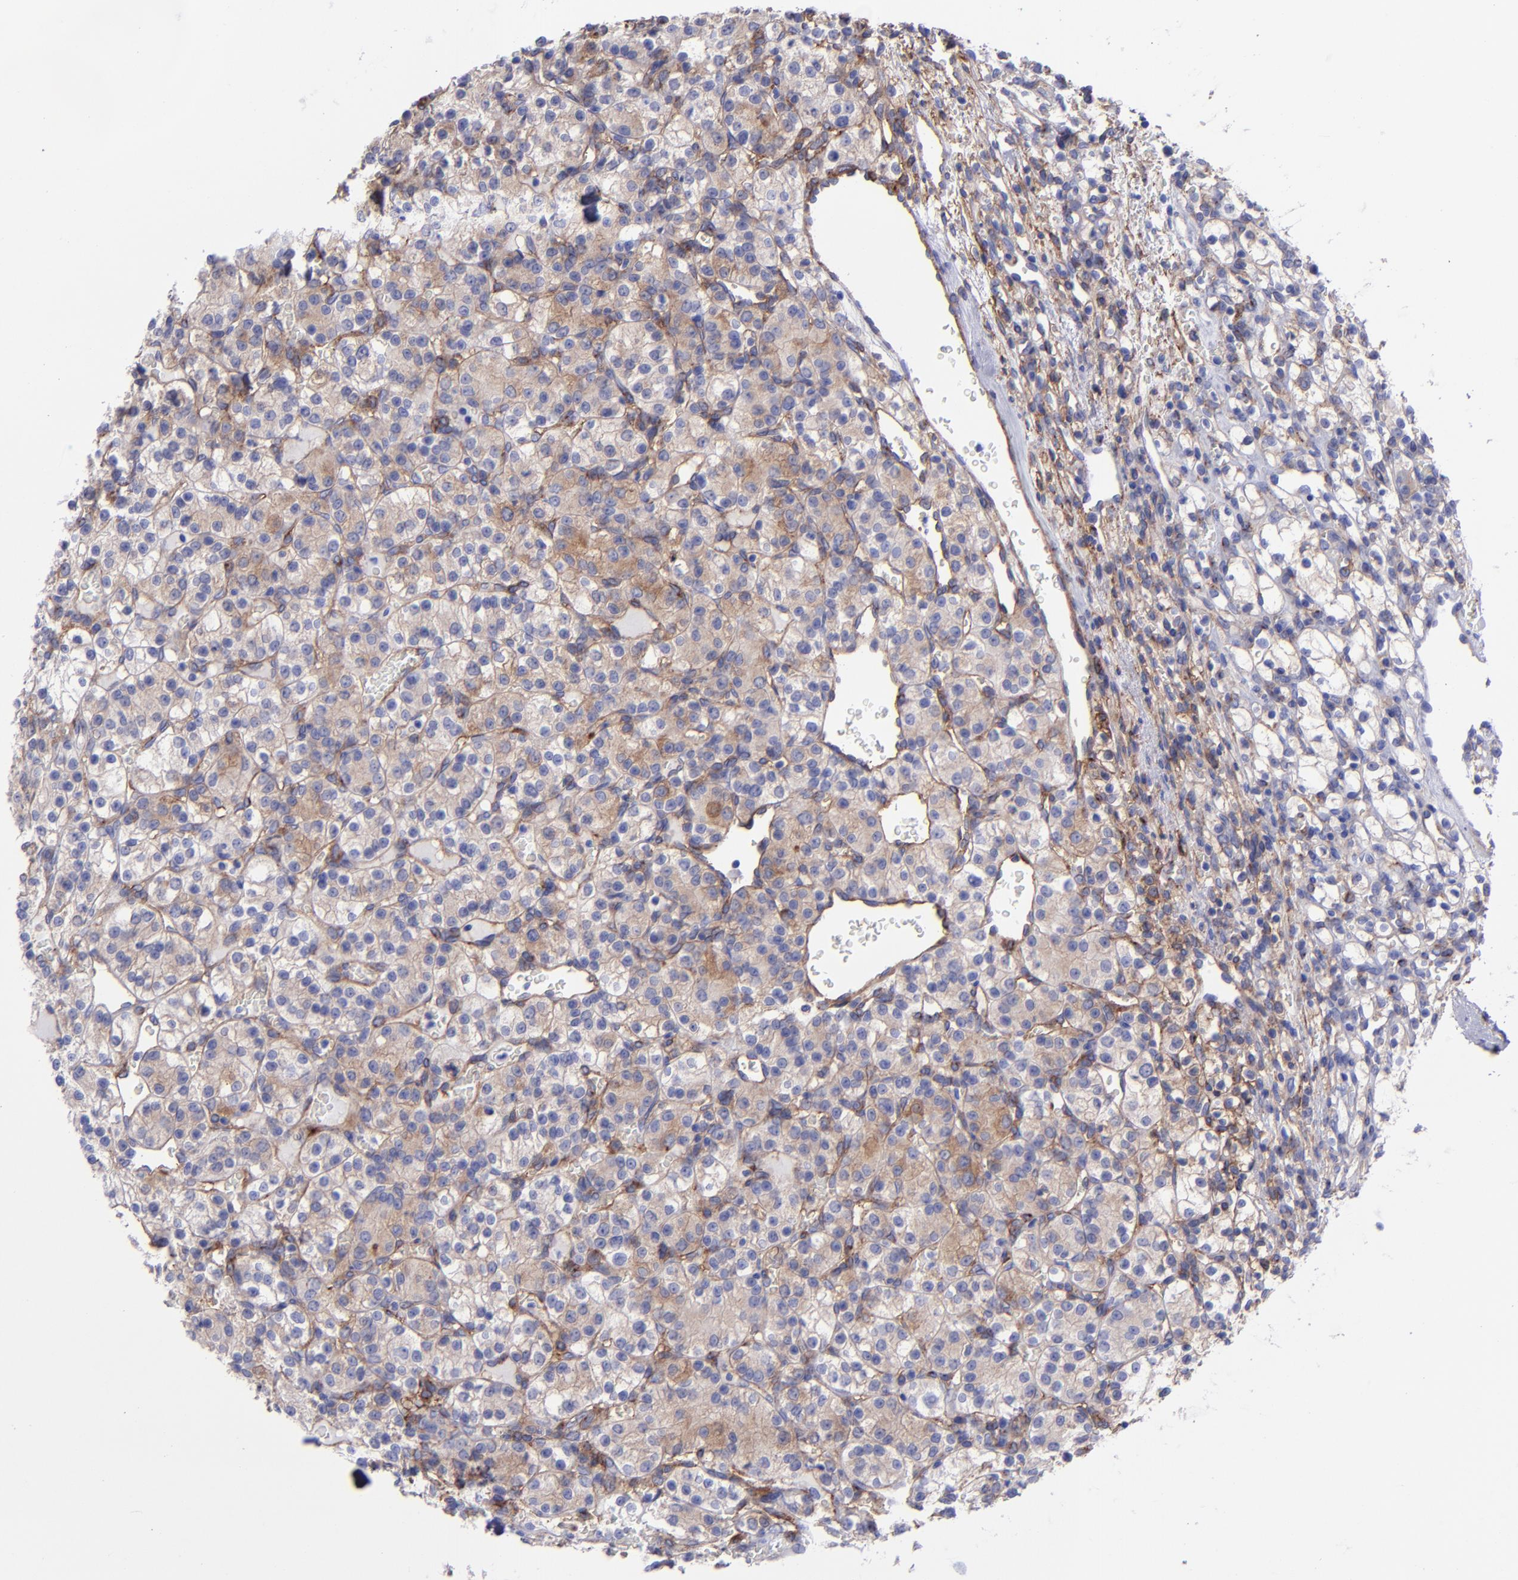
{"staining": {"intensity": "weak", "quantity": "25%-75%", "location": "cytoplasmic/membranous"}, "tissue": "renal cancer", "cell_type": "Tumor cells", "image_type": "cancer", "snomed": [{"axis": "morphology", "description": "Adenocarcinoma, NOS"}, {"axis": "topography", "description": "Kidney"}], "caption": "DAB immunohistochemical staining of human renal cancer (adenocarcinoma) exhibits weak cytoplasmic/membranous protein staining in approximately 25%-75% of tumor cells. Nuclei are stained in blue.", "gene": "ITGAV", "patient": {"sex": "female", "age": 62}}